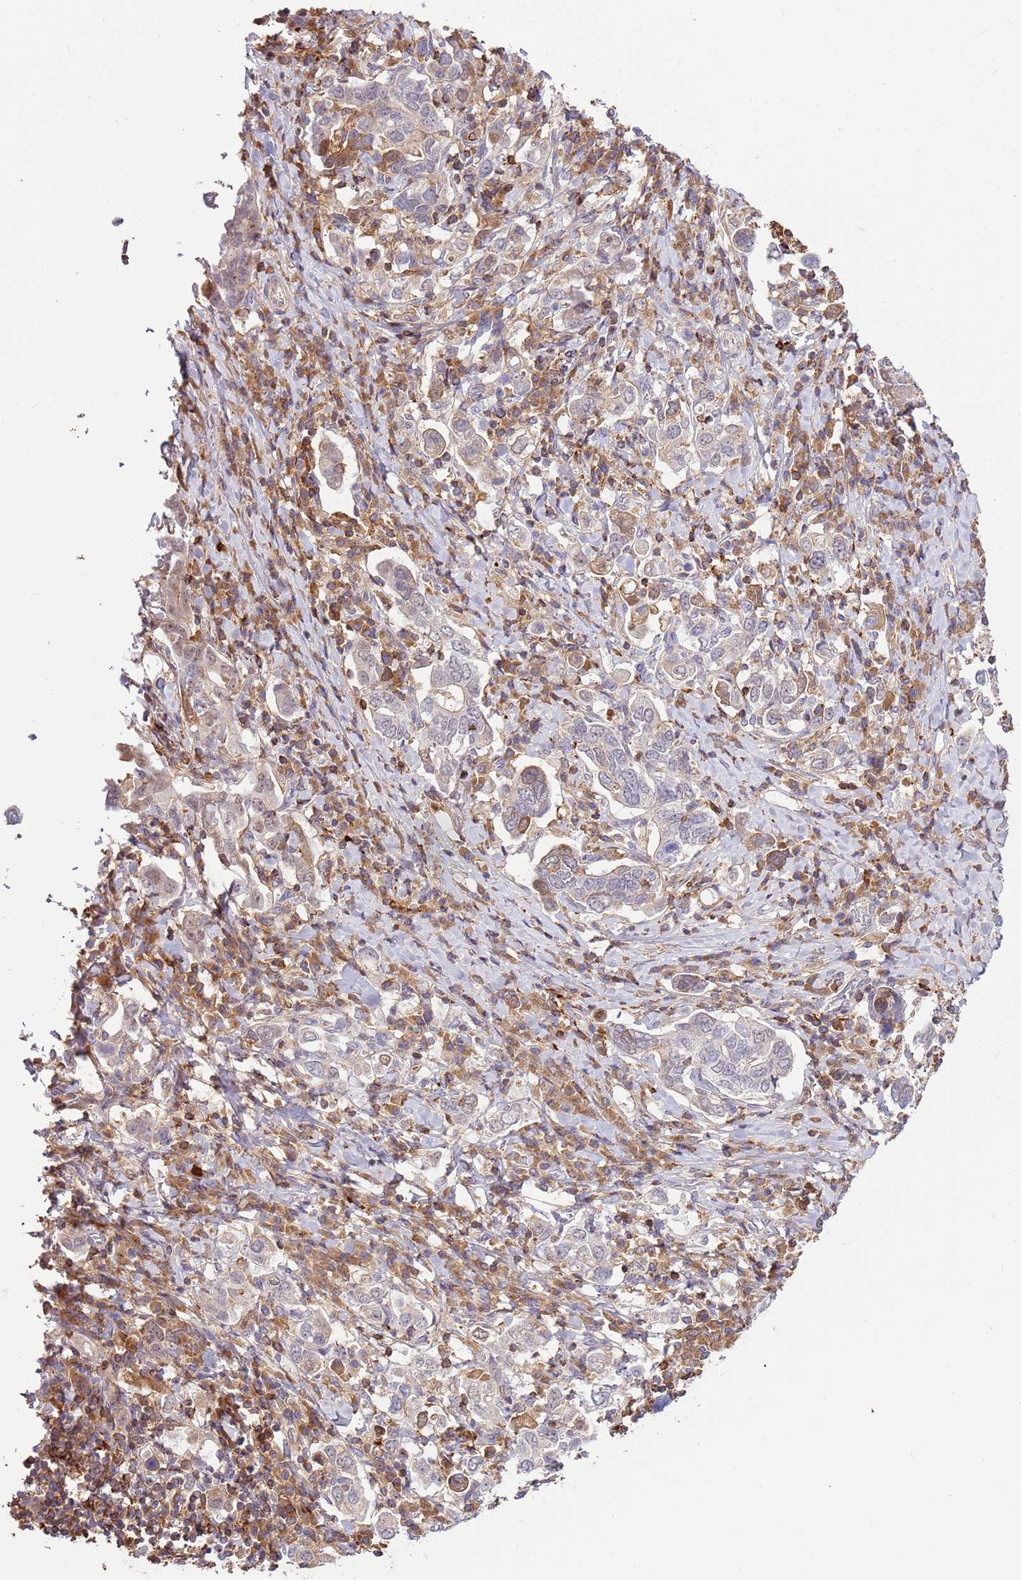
{"staining": {"intensity": "negative", "quantity": "none", "location": "none"}, "tissue": "stomach cancer", "cell_type": "Tumor cells", "image_type": "cancer", "snomed": [{"axis": "morphology", "description": "Adenocarcinoma, NOS"}, {"axis": "topography", "description": "Stomach, upper"}, {"axis": "topography", "description": "Stomach"}], "caption": "Human stomach cancer stained for a protein using immunohistochemistry (IHC) reveals no positivity in tumor cells.", "gene": "ZNF624", "patient": {"sex": "male", "age": 62}}